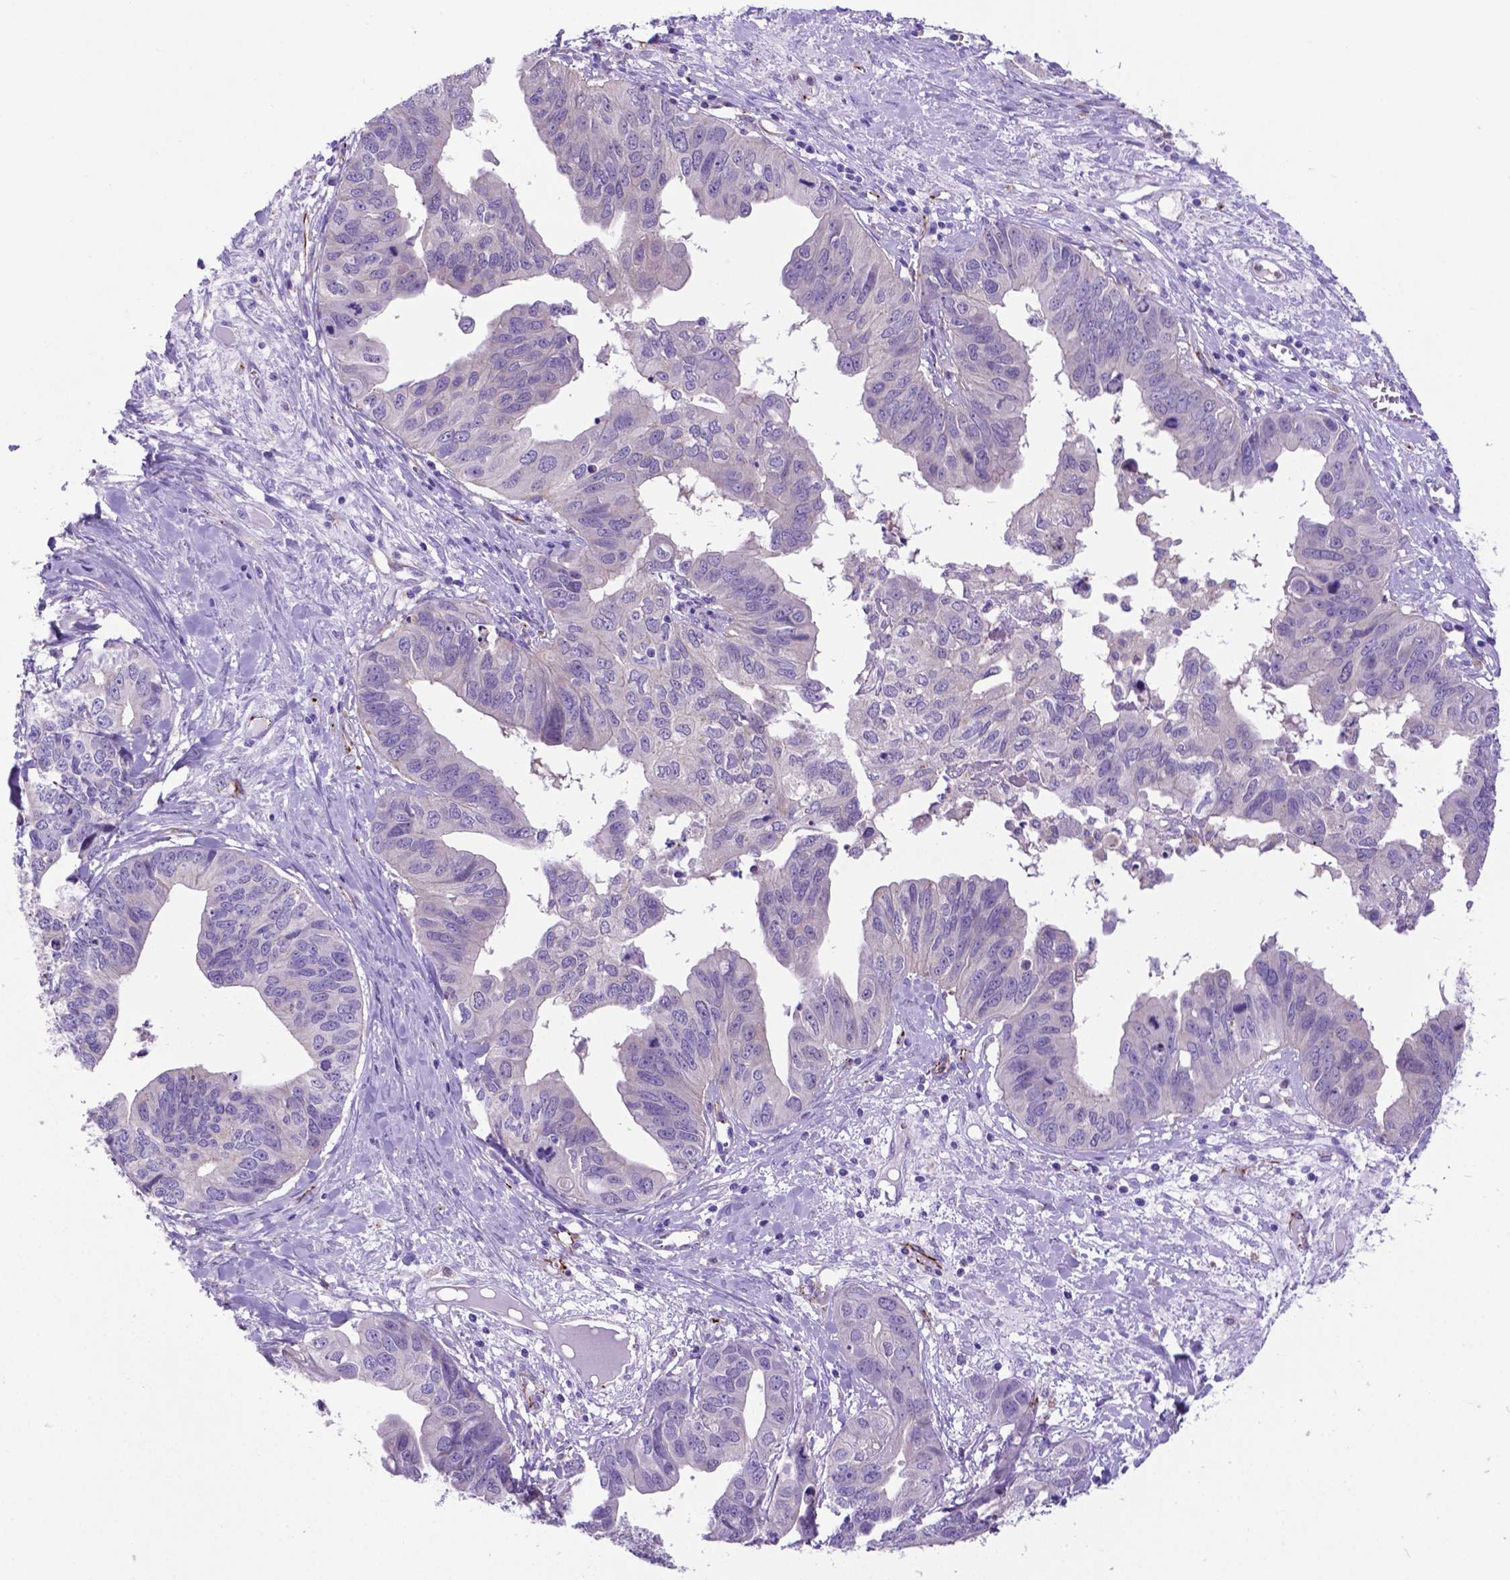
{"staining": {"intensity": "negative", "quantity": "none", "location": "none"}, "tissue": "ovarian cancer", "cell_type": "Tumor cells", "image_type": "cancer", "snomed": [{"axis": "morphology", "description": "Cystadenocarcinoma, mucinous, NOS"}, {"axis": "topography", "description": "Ovary"}], "caption": "There is no significant staining in tumor cells of ovarian mucinous cystadenocarcinoma.", "gene": "LZTR1", "patient": {"sex": "female", "age": 76}}